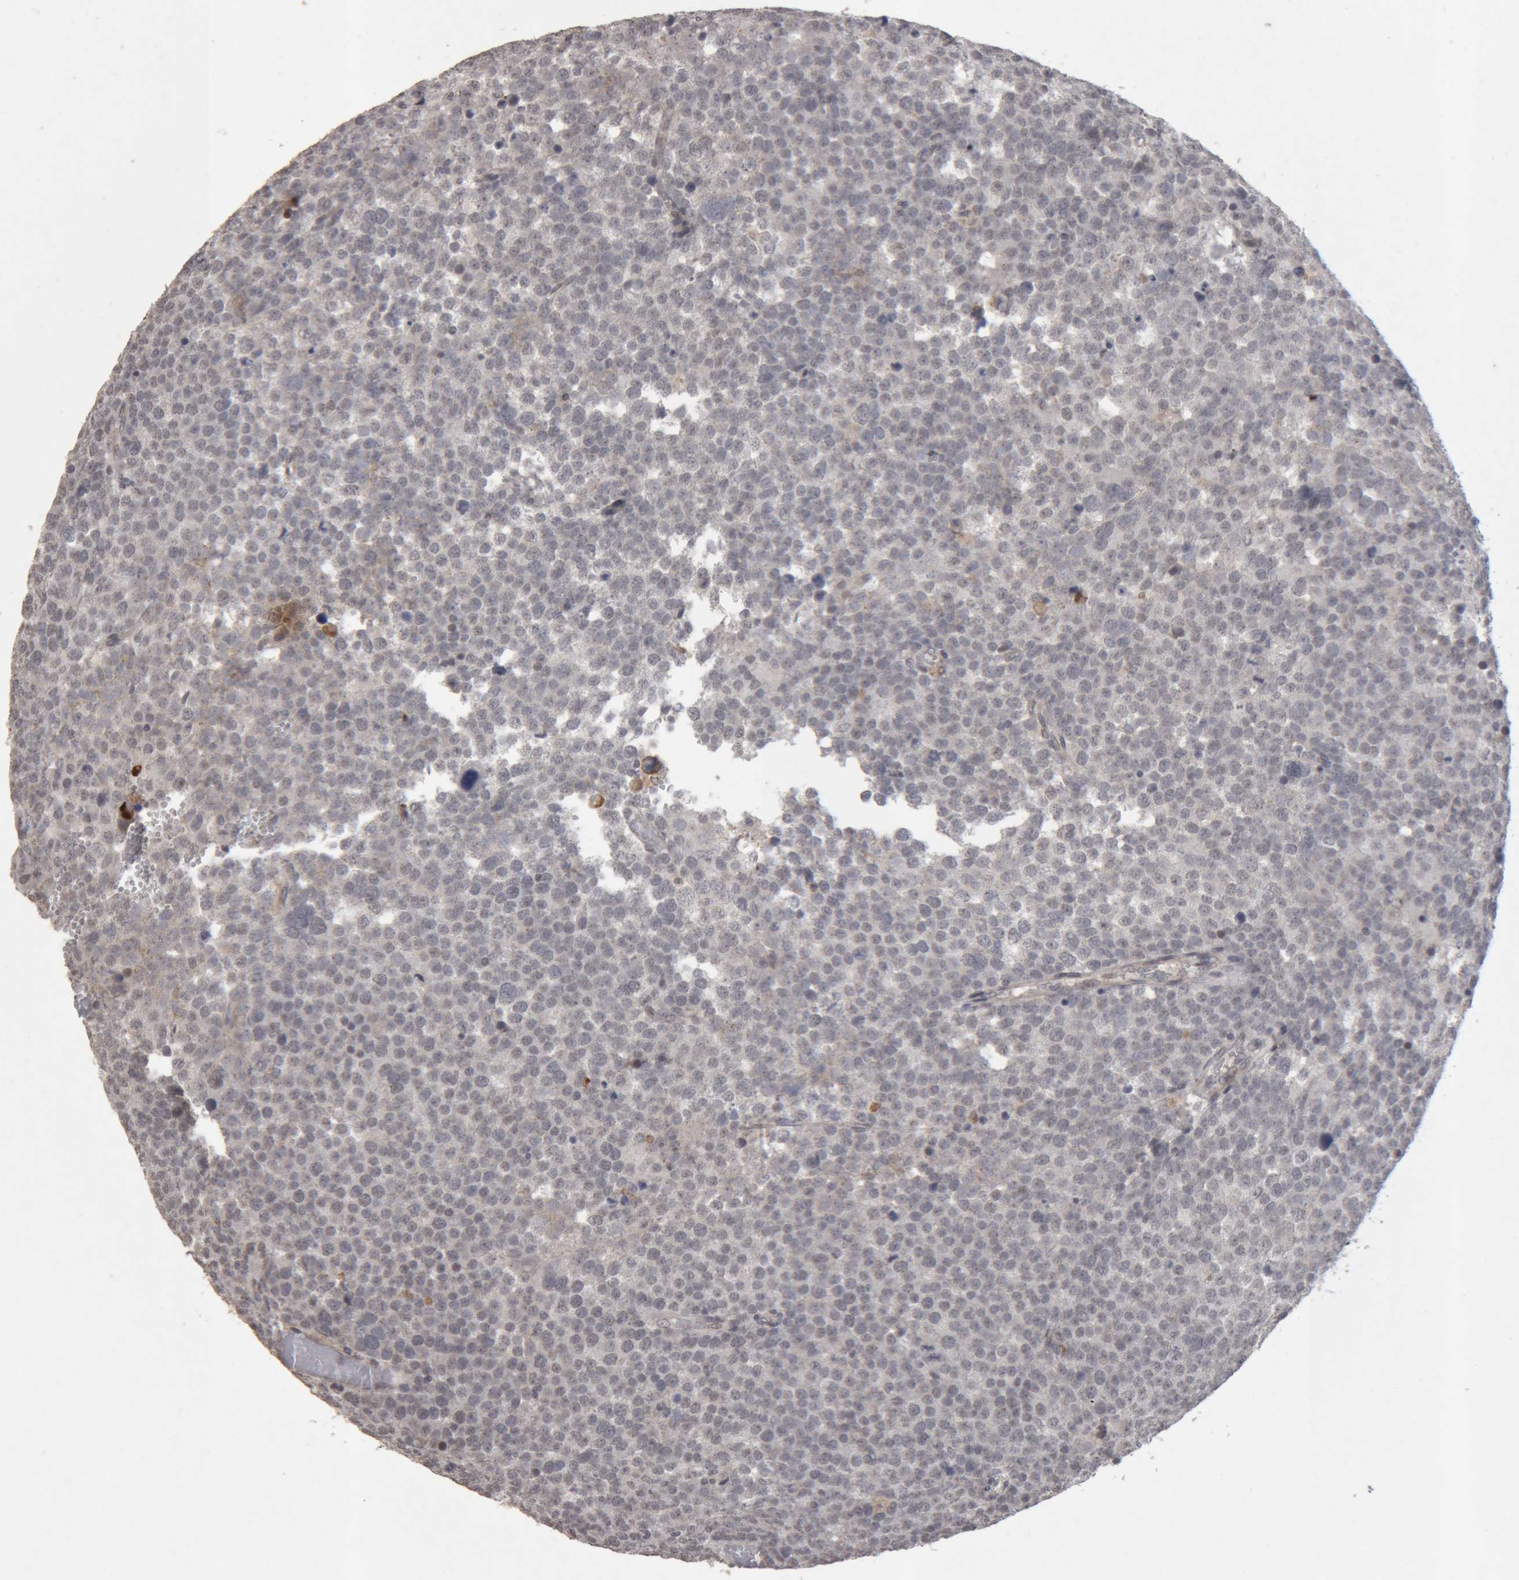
{"staining": {"intensity": "negative", "quantity": "none", "location": "none"}, "tissue": "testis cancer", "cell_type": "Tumor cells", "image_type": "cancer", "snomed": [{"axis": "morphology", "description": "Seminoma, NOS"}, {"axis": "topography", "description": "Testis"}], "caption": "Immunohistochemistry micrograph of neoplastic tissue: human testis cancer (seminoma) stained with DAB (3,3'-diaminobenzidine) reveals no significant protein staining in tumor cells. The staining was performed using DAB to visualize the protein expression in brown, while the nuclei were stained in blue with hematoxylin (Magnification: 20x).", "gene": "MEP1A", "patient": {"sex": "male", "age": 71}}